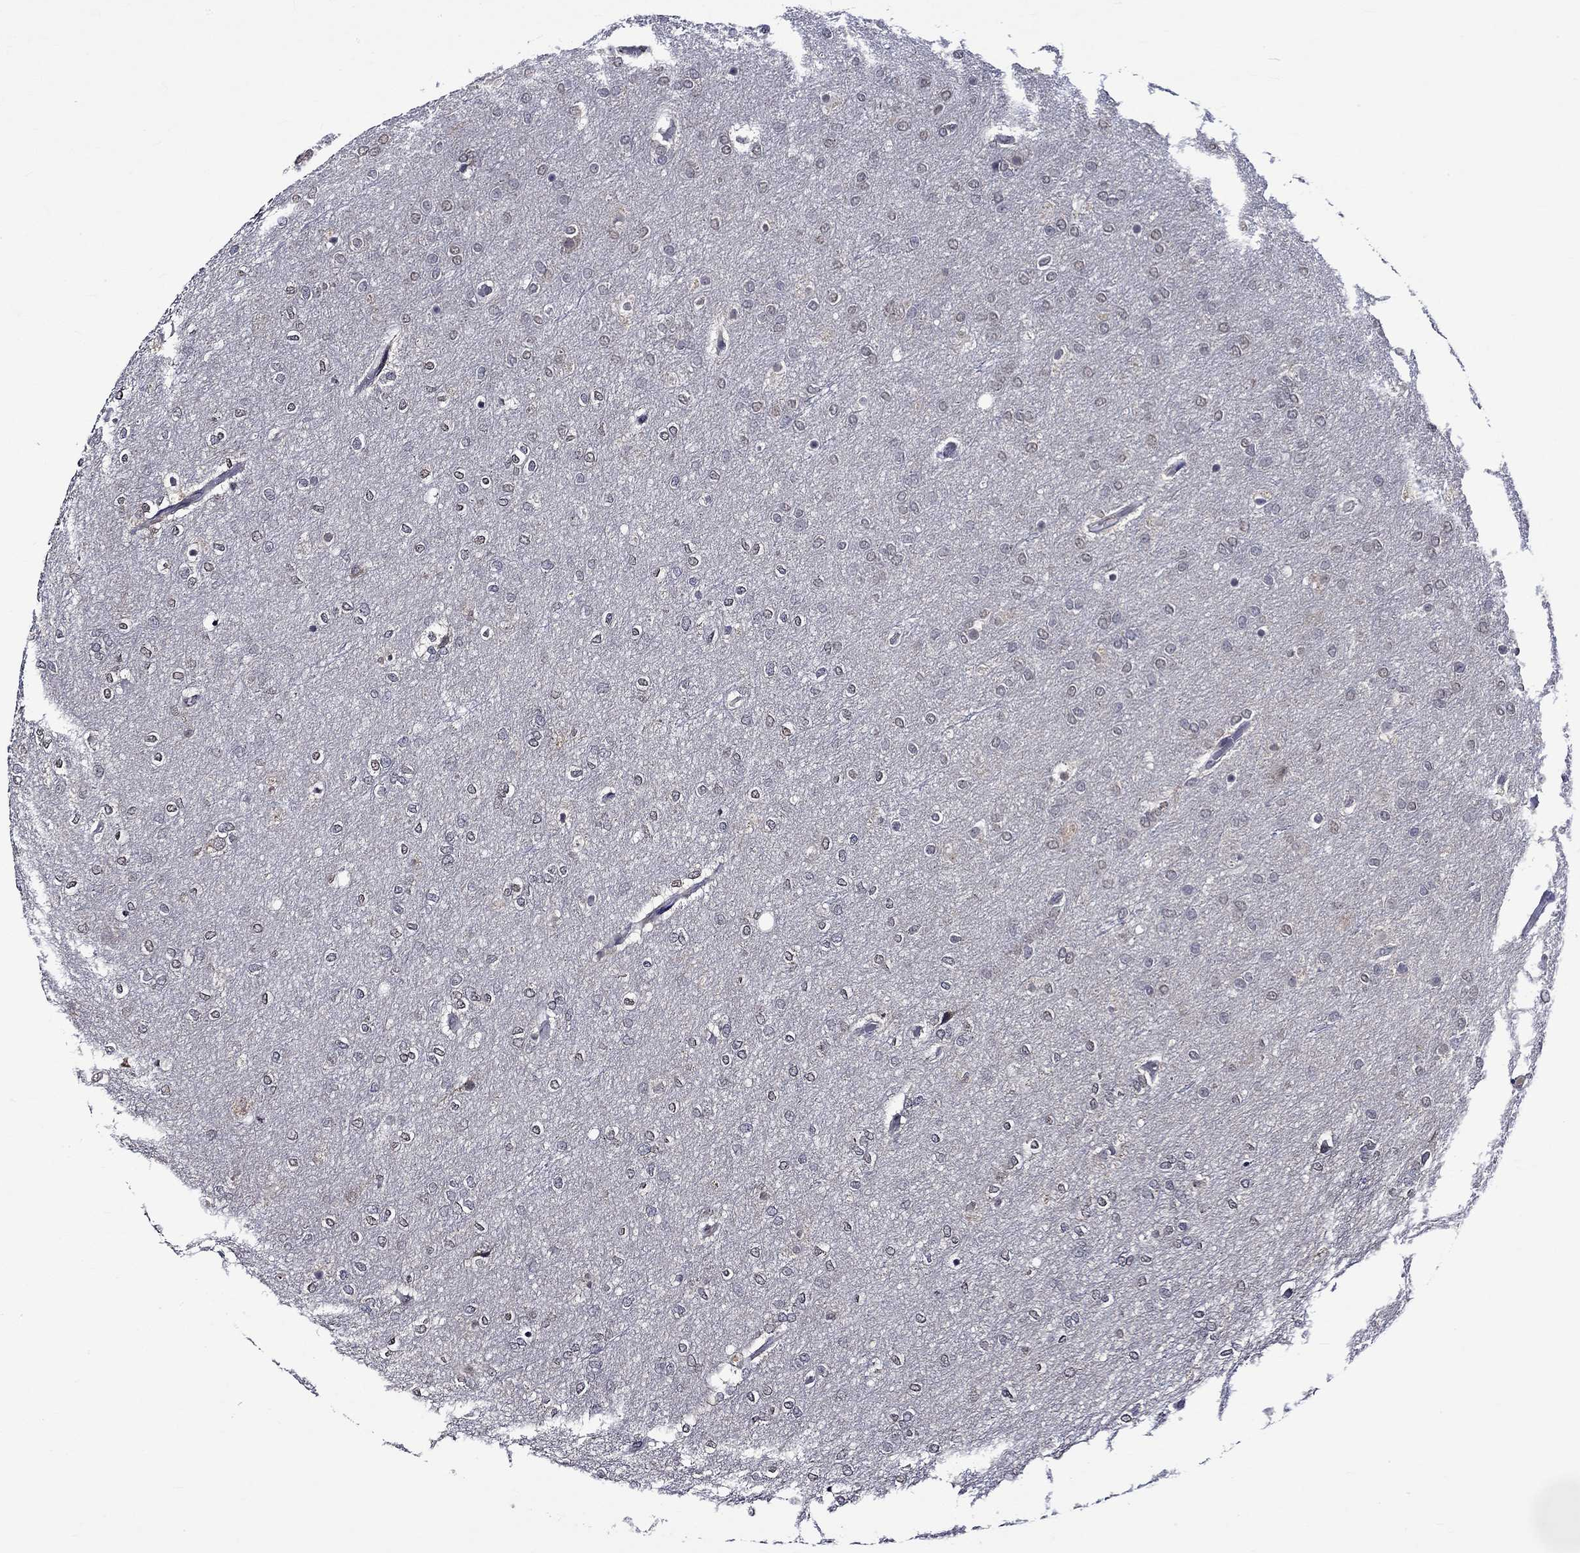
{"staining": {"intensity": "negative", "quantity": "none", "location": "none"}, "tissue": "glioma", "cell_type": "Tumor cells", "image_type": "cancer", "snomed": [{"axis": "morphology", "description": "Glioma, malignant, High grade"}, {"axis": "topography", "description": "Brain"}], "caption": "Image shows no significant protein expression in tumor cells of high-grade glioma (malignant).", "gene": "DDX3Y", "patient": {"sex": "female", "age": 61}}